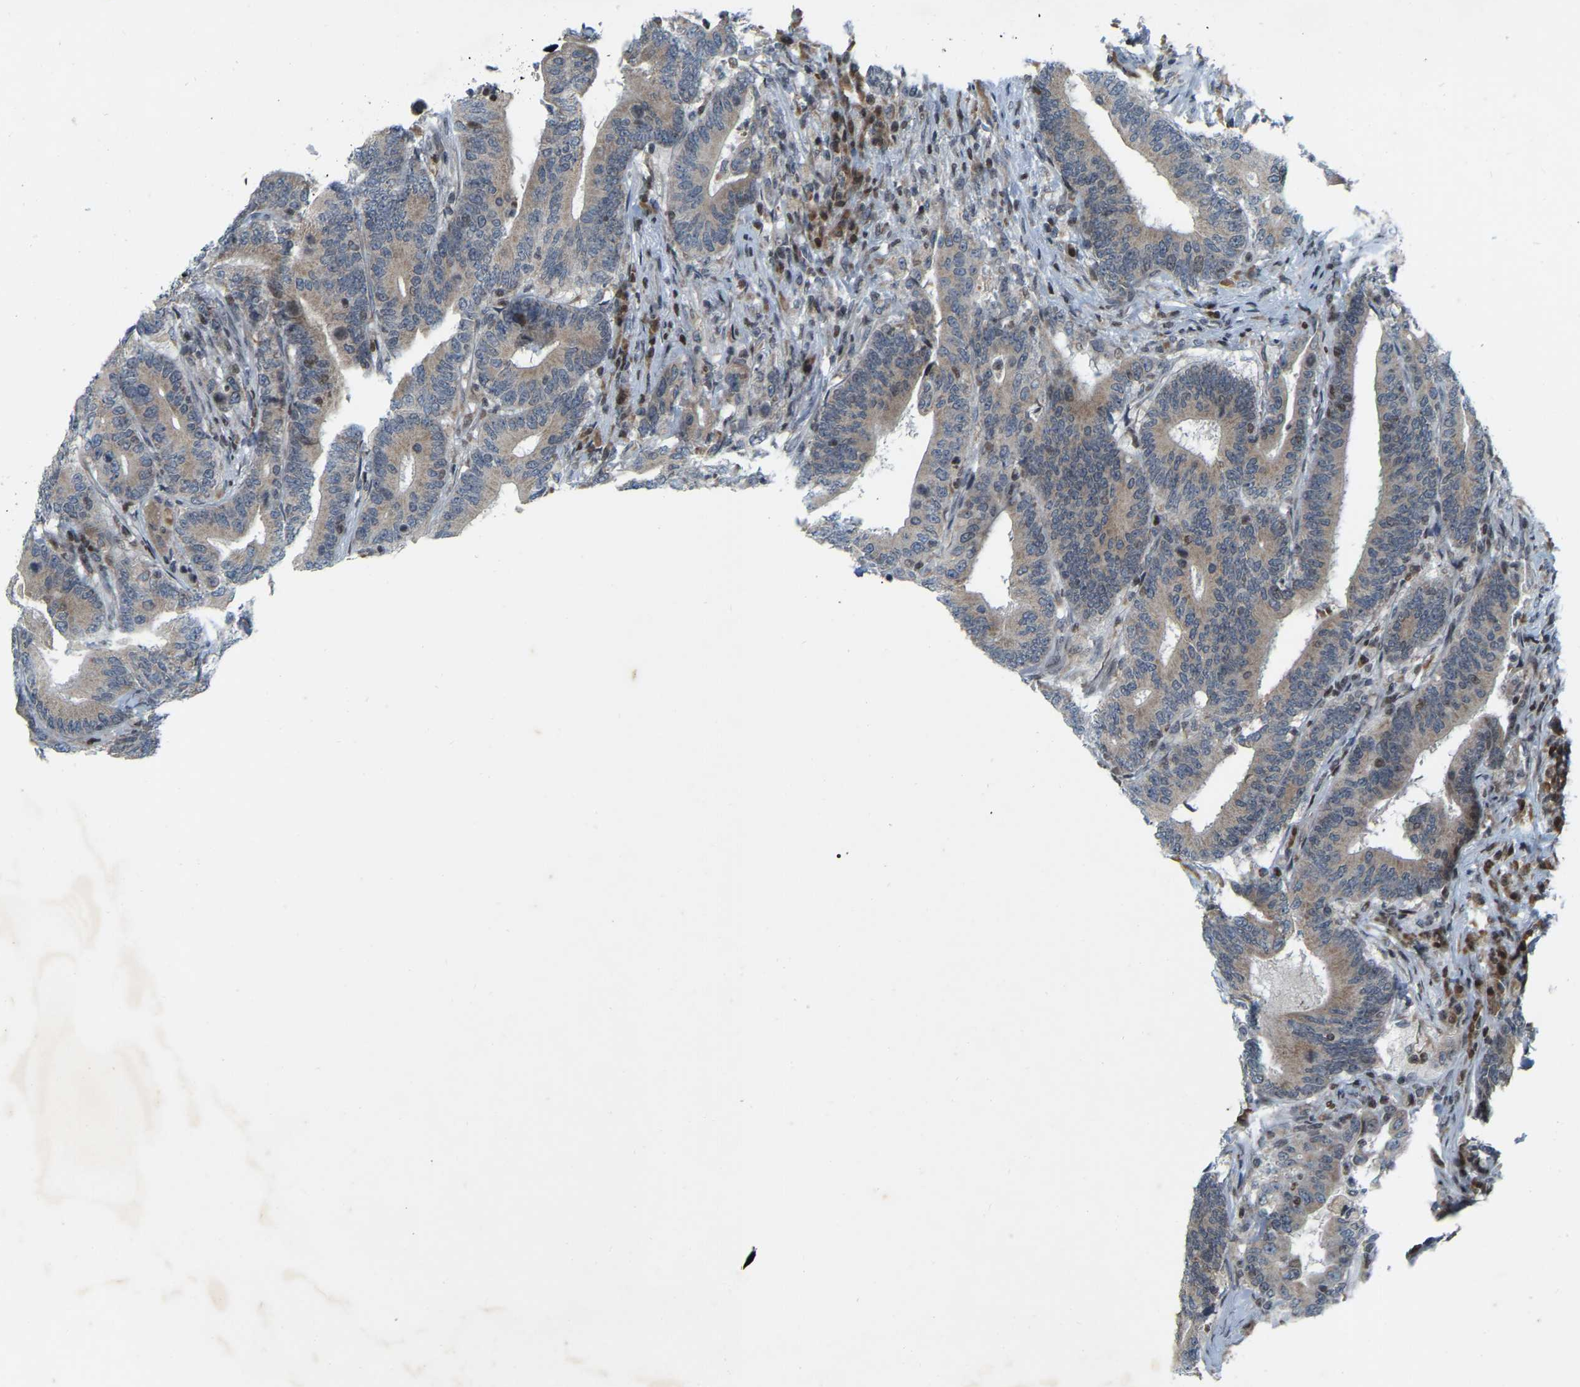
{"staining": {"intensity": "moderate", "quantity": ">75%", "location": "cytoplasmic/membranous"}, "tissue": "colorectal cancer", "cell_type": "Tumor cells", "image_type": "cancer", "snomed": [{"axis": "morphology", "description": "Adenocarcinoma, NOS"}, {"axis": "topography", "description": "Colon"}], "caption": "Protein staining exhibits moderate cytoplasmic/membranous positivity in about >75% of tumor cells in colorectal cancer.", "gene": "PARL", "patient": {"sex": "female", "age": 66}}